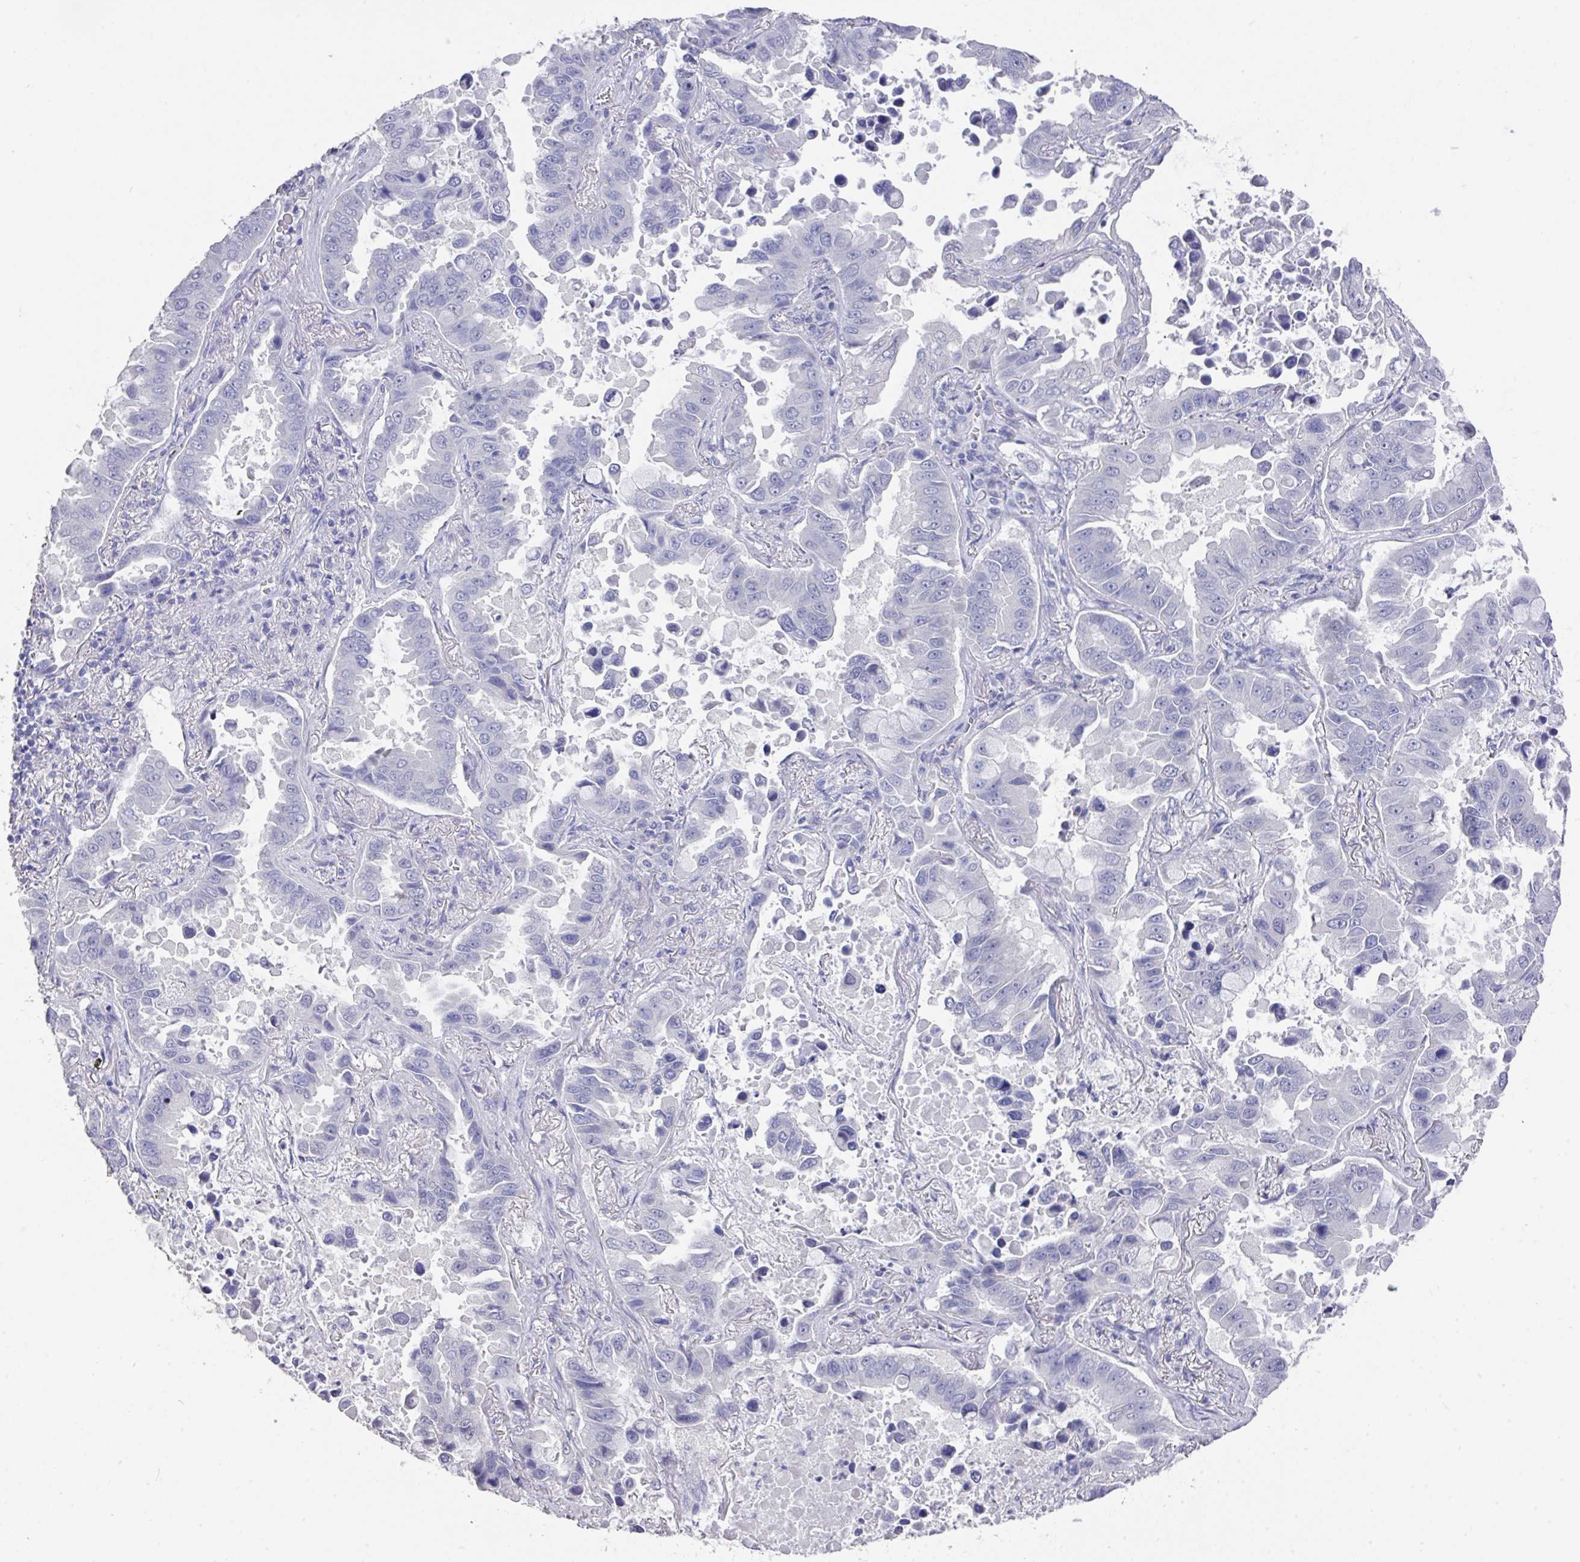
{"staining": {"intensity": "negative", "quantity": "none", "location": "none"}, "tissue": "lung cancer", "cell_type": "Tumor cells", "image_type": "cancer", "snomed": [{"axis": "morphology", "description": "Adenocarcinoma, NOS"}, {"axis": "topography", "description": "Lung"}], "caption": "Immunohistochemistry photomicrograph of neoplastic tissue: human adenocarcinoma (lung) stained with DAB demonstrates no significant protein positivity in tumor cells.", "gene": "DAZL", "patient": {"sex": "male", "age": 64}}